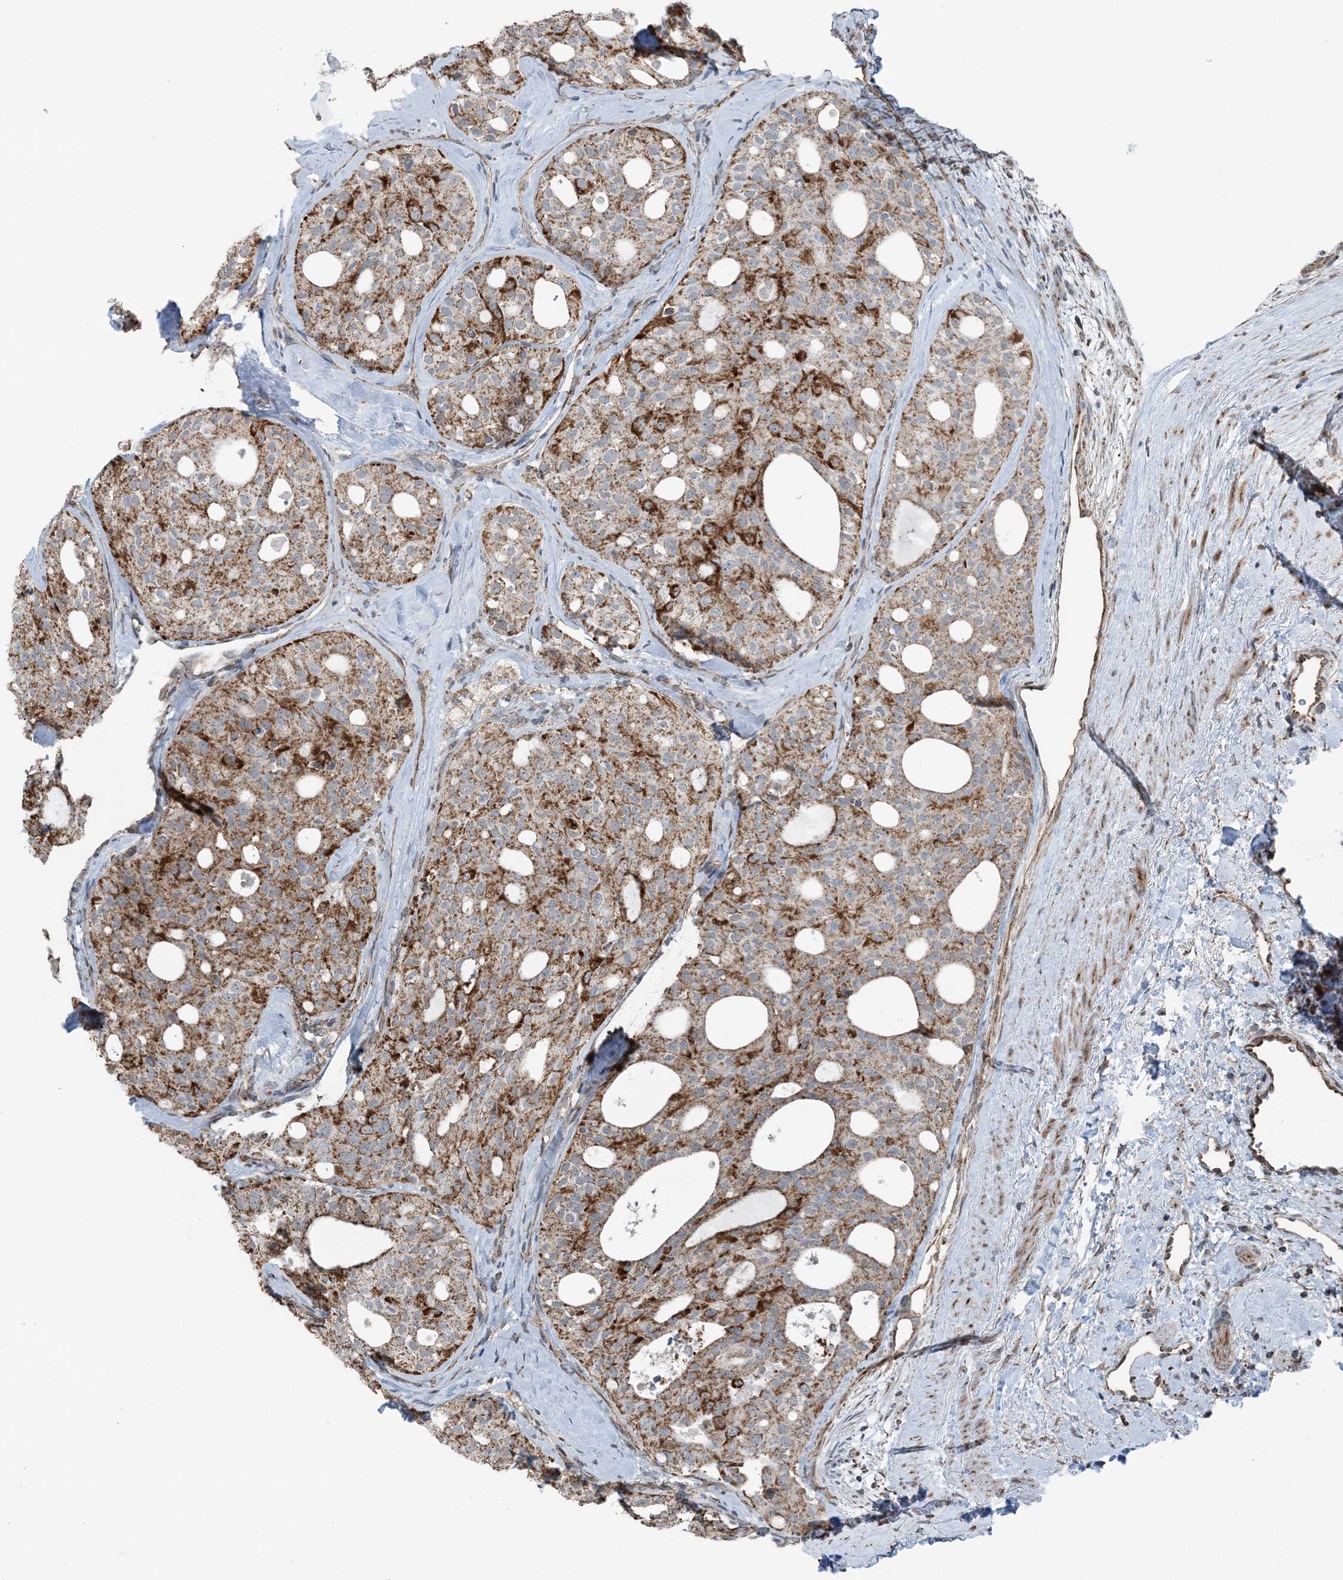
{"staining": {"intensity": "moderate", "quantity": ">75%", "location": "cytoplasmic/membranous"}, "tissue": "thyroid cancer", "cell_type": "Tumor cells", "image_type": "cancer", "snomed": [{"axis": "morphology", "description": "Follicular adenoma carcinoma, NOS"}, {"axis": "topography", "description": "Thyroid gland"}], "caption": "DAB (3,3'-diaminobenzidine) immunohistochemical staining of human thyroid follicular adenoma carcinoma exhibits moderate cytoplasmic/membranous protein positivity in about >75% of tumor cells. (DAB = brown stain, brightfield microscopy at high magnification).", "gene": "PILRB", "patient": {"sex": "male", "age": 75}}